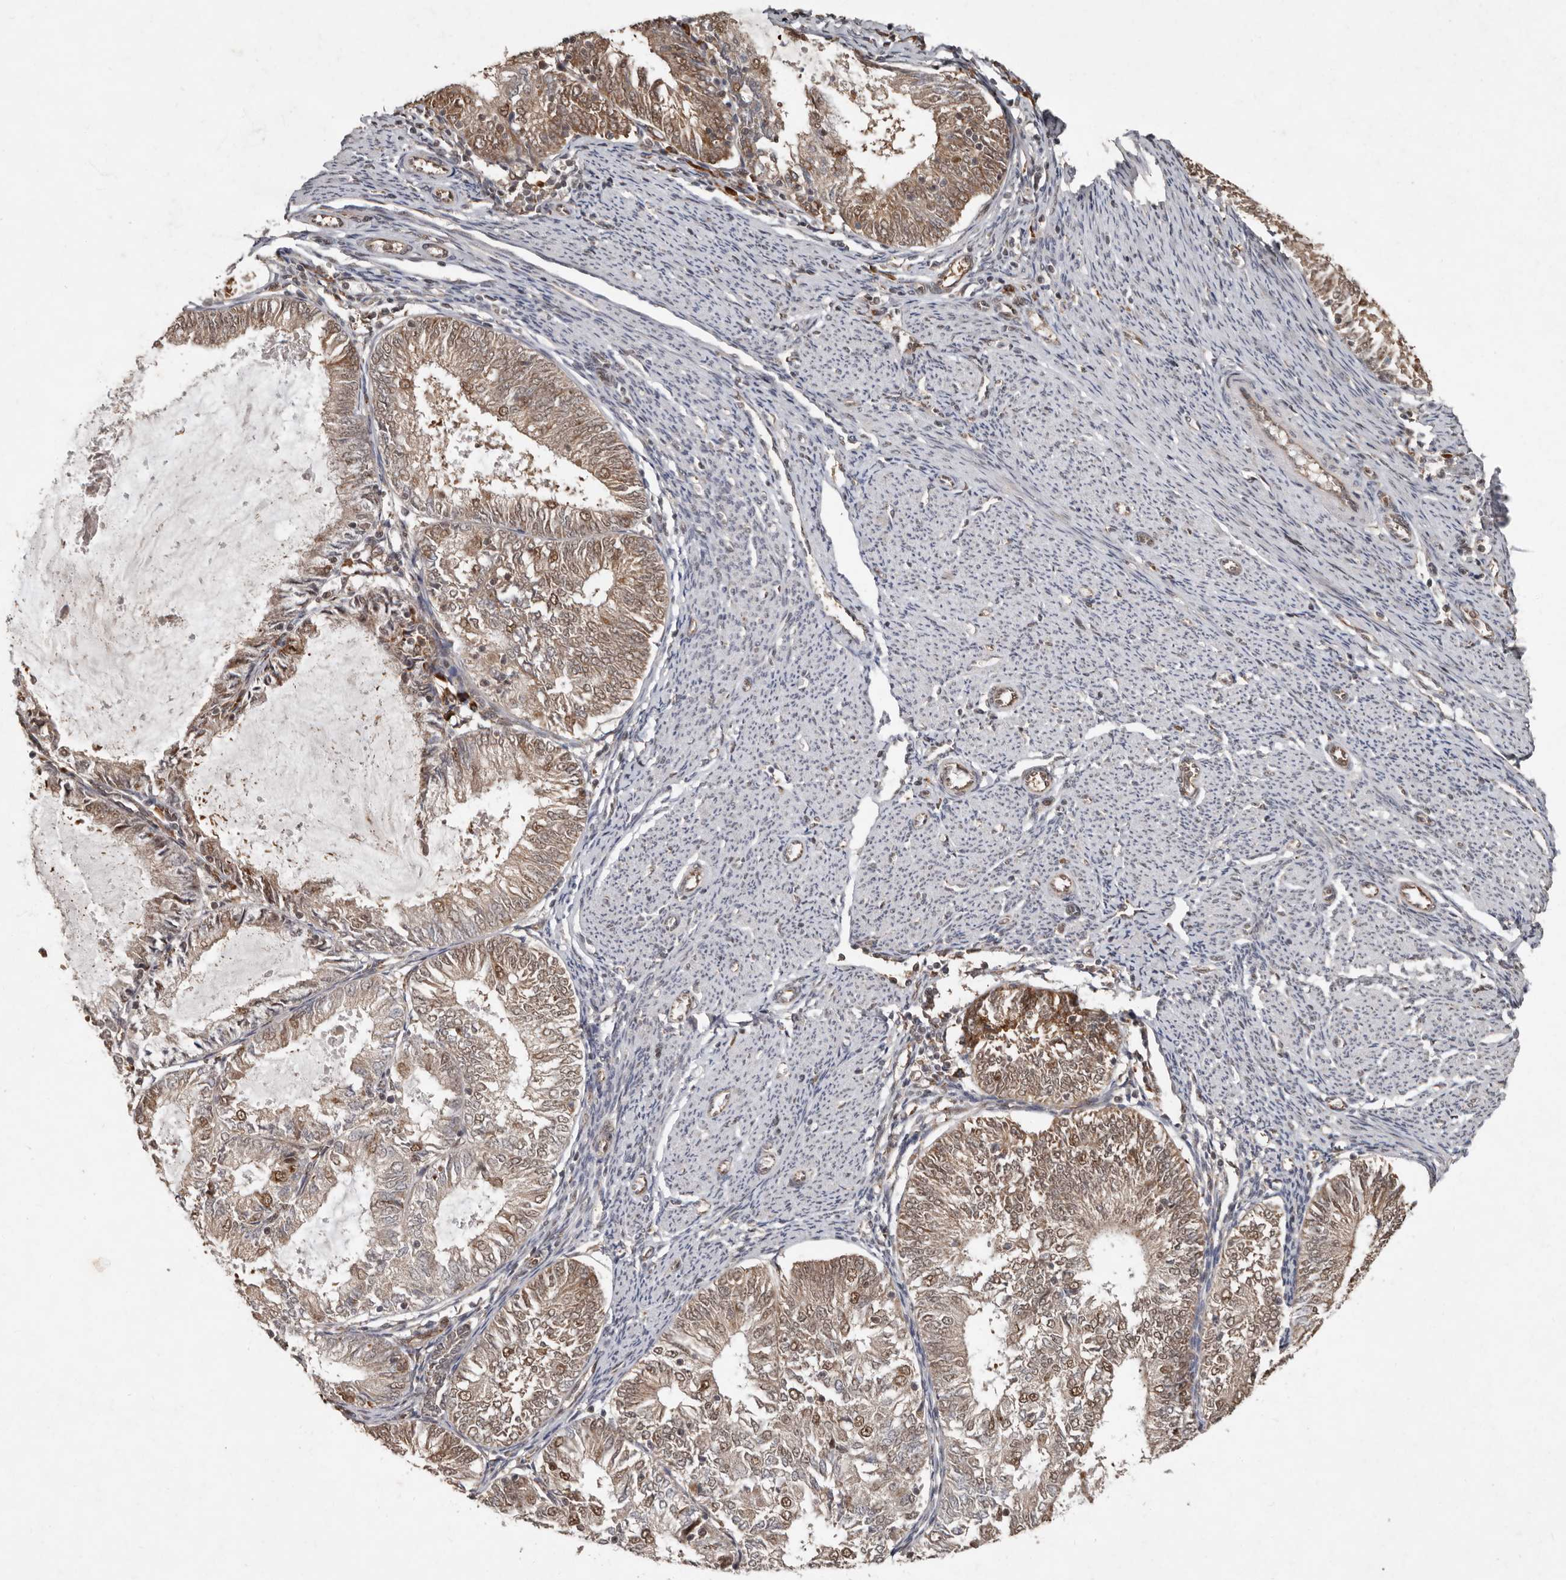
{"staining": {"intensity": "weak", "quantity": ">75%", "location": "cytoplasmic/membranous,nuclear"}, "tissue": "endometrial cancer", "cell_type": "Tumor cells", "image_type": "cancer", "snomed": [{"axis": "morphology", "description": "Adenocarcinoma, NOS"}, {"axis": "topography", "description": "Endometrium"}], "caption": "This photomicrograph displays IHC staining of endometrial adenocarcinoma, with low weak cytoplasmic/membranous and nuclear positivity in about >75% of tumor cells.", "gene": "LRGUK", "patient": {"sex": "female", "age": 57}}